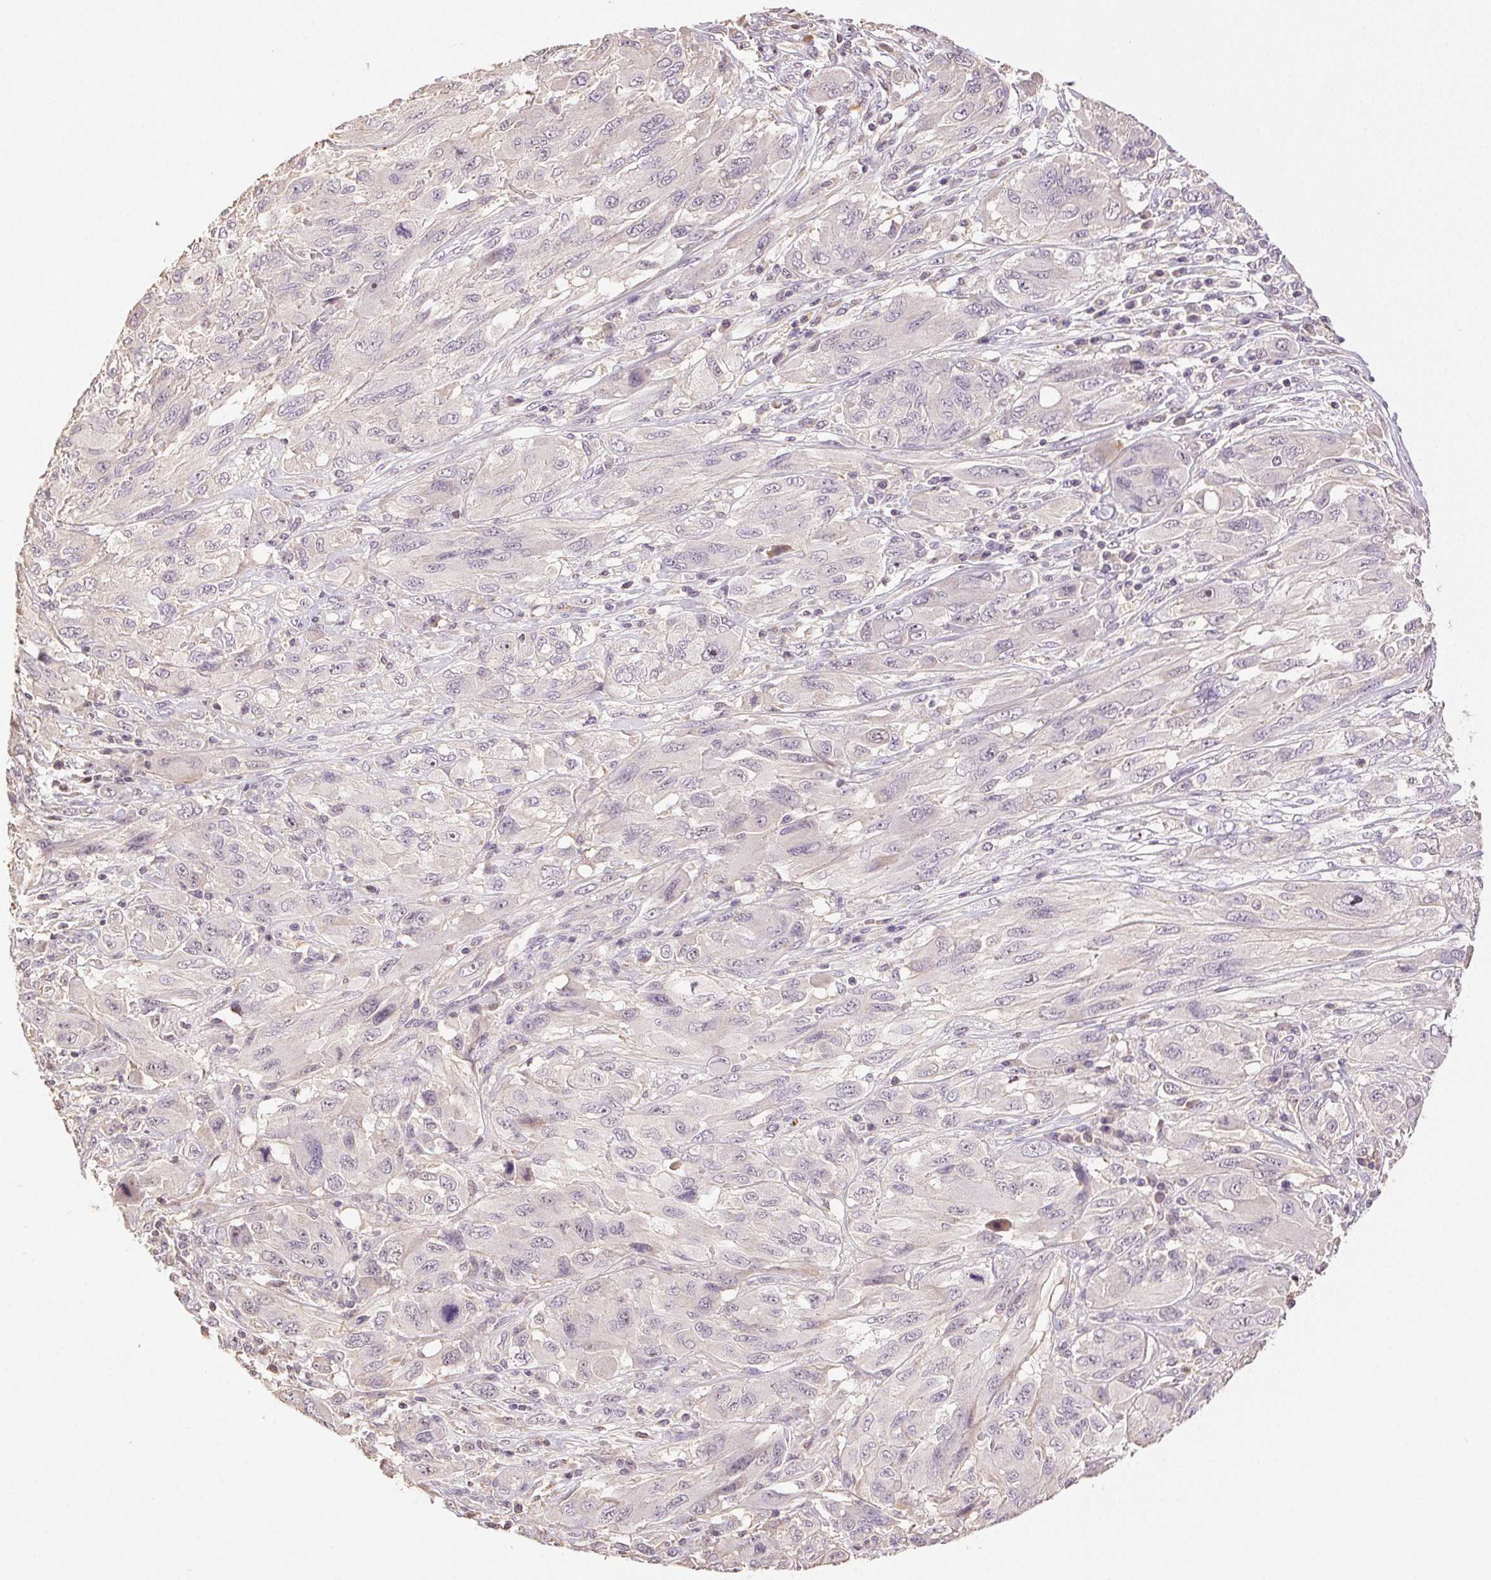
{"staining": {"intensity": "negative", "quantity": "none", "location": "none"}, "tissue": "melanoma", "cell_type": "Tumor cells", "image_type": "cancer", "snomed": [{"axis": "morphology", "description": "Malignant melanoma, NOS"}, {"axis": "topography", "description": "Skin"}], "caption": "This is an immunohistochemistry photomicrograph of human malignant melanoma. There is no positivity in tumor cells.", "gene": "TMEM253", "patient": {"sex": "female", "age": 91}}